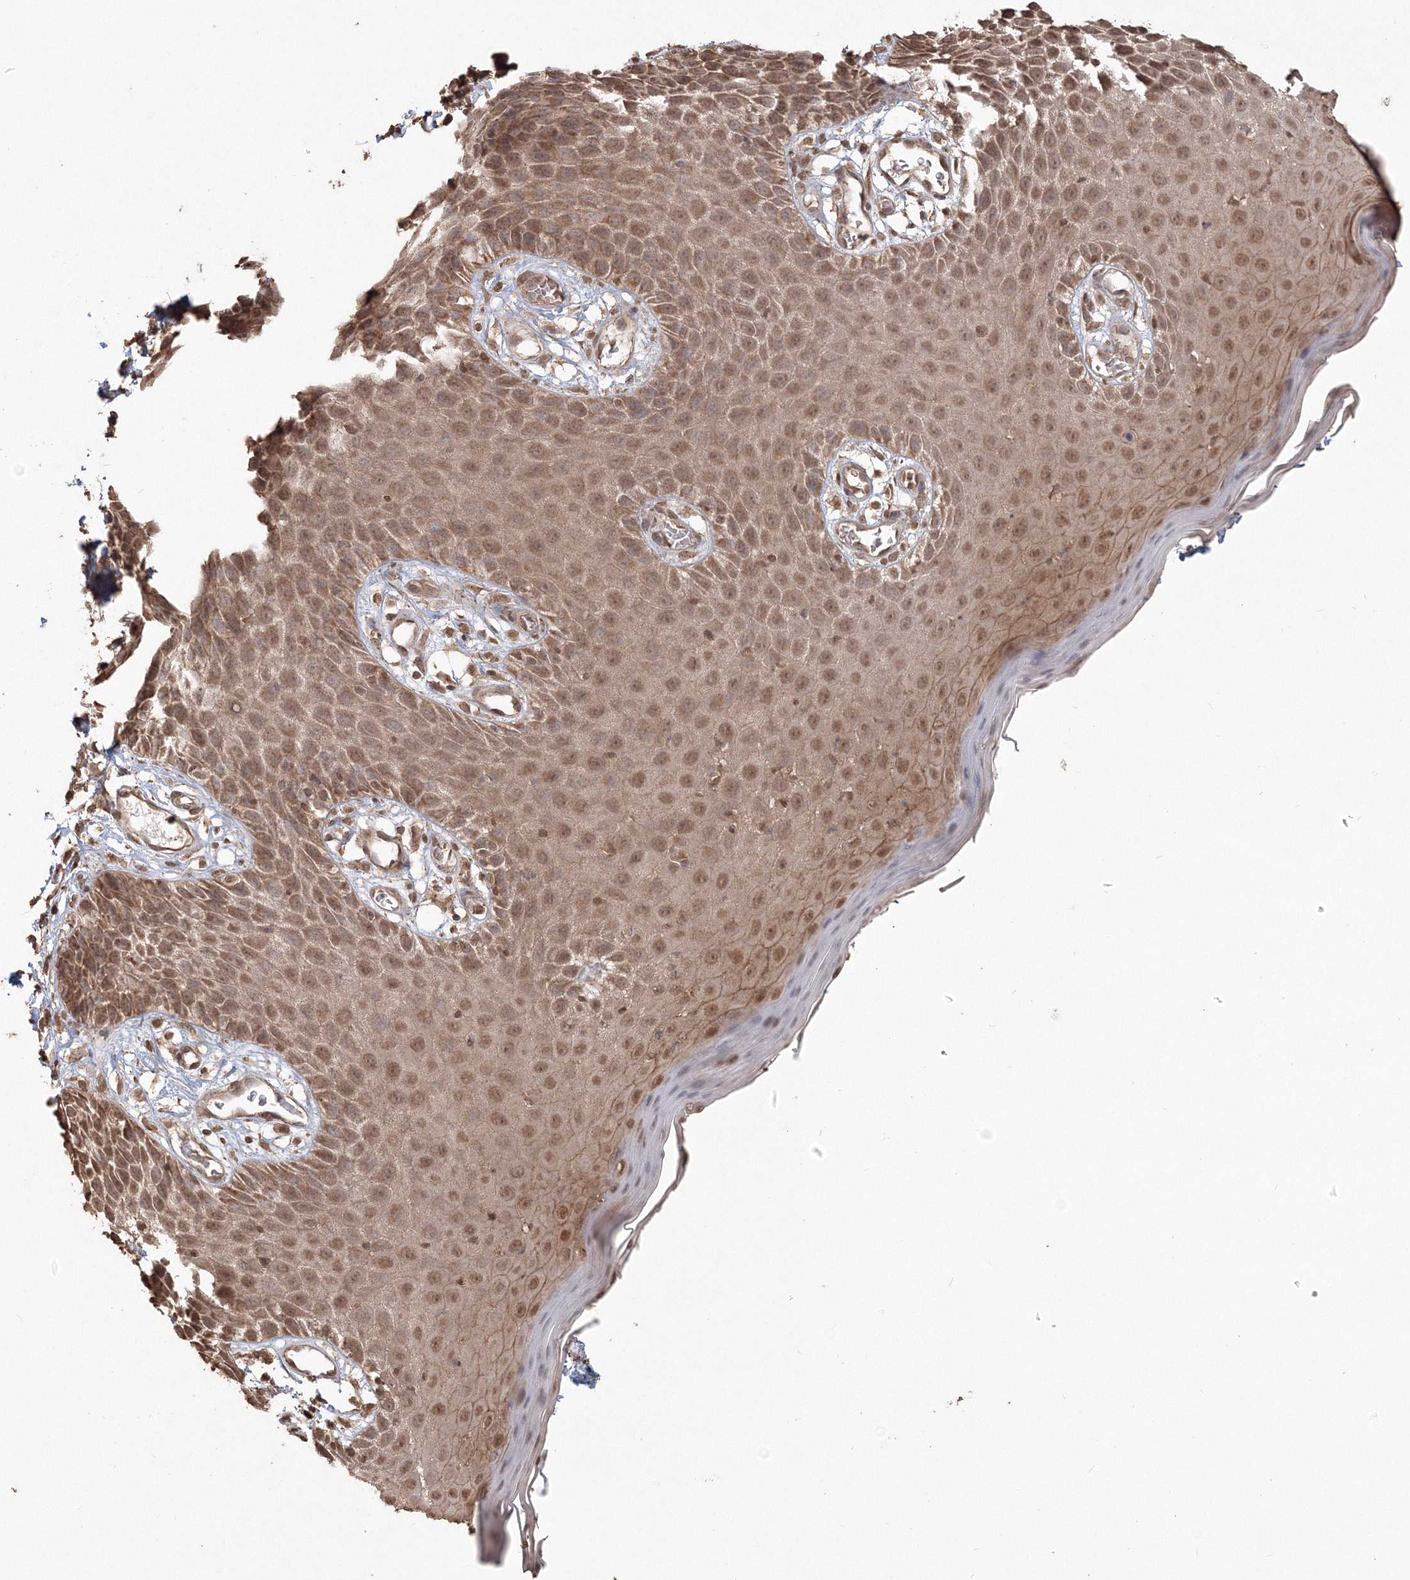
{"staining": {"intensity": "moderate", "quantity": ">75%", "location": "cytoplasmic/membranous,nuclear"}, "tissue": "skin", "cell_type": "Epidermal cells", "image_type": "normal", "snomed": [{"axis": "morphology", "description": "Normal tissue, NOS"}, {"axis": "topography", "description": "Vulva"}], "caption": "A high-resolution histopathology image shows immunohistochemistry staining of normal skin, which displays moderate cytoplasmic/membranous,nuclear positivity in approximately >75% of epidermal cells. (IHC, brightfield microscopy, high magnification).", "gene": "CCDC122", "patient": {"sex": "female", "age": 68}}